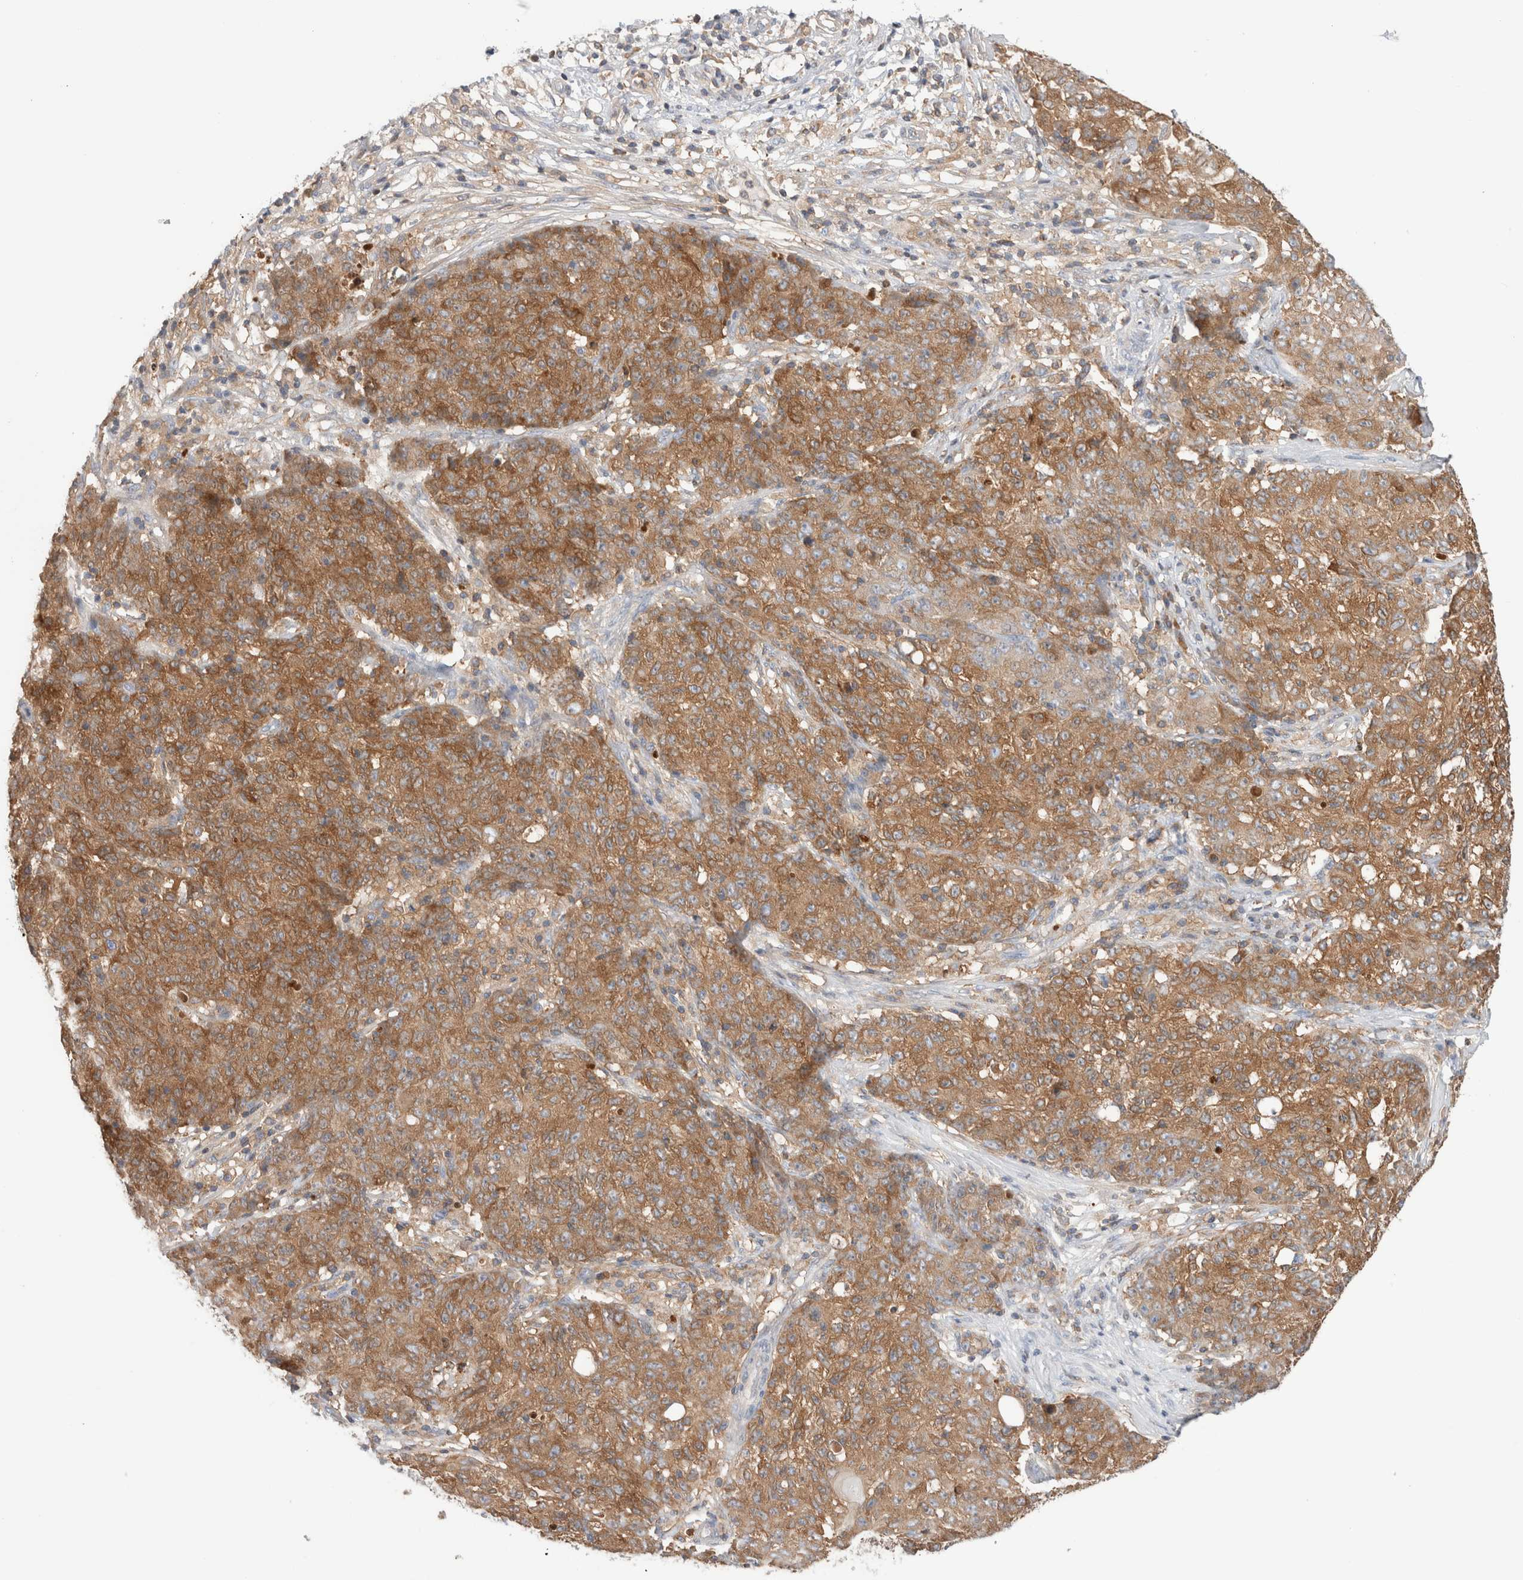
{"staining": {"intensity": "moderate", "quantity": ">75%", "location": "cytoplasmic/membranous"}, "tissue": "ovarian cancer", "cell_type": "Tumor cells", "image_type": "cancer", "snomed": [{"axis": "morphology", "description": "Carcinoma, endometroid"}, {"axis": "topography", "description": "Ovary"}], "caption": "Immunohistochemistry micrograph of neoplastic tissue: ovarian cancer (endometroid carcinoma) stained using immunohistochemistry (IHC) demonstrates medium levels of moderate protein expression localized specifically in the cytoplasmic/membranous of tumor cells, appearing as a cytoplasmic/membranous brown color.", "gene": "KLHL14", "patient": {"sex": "female", "age": 42}}